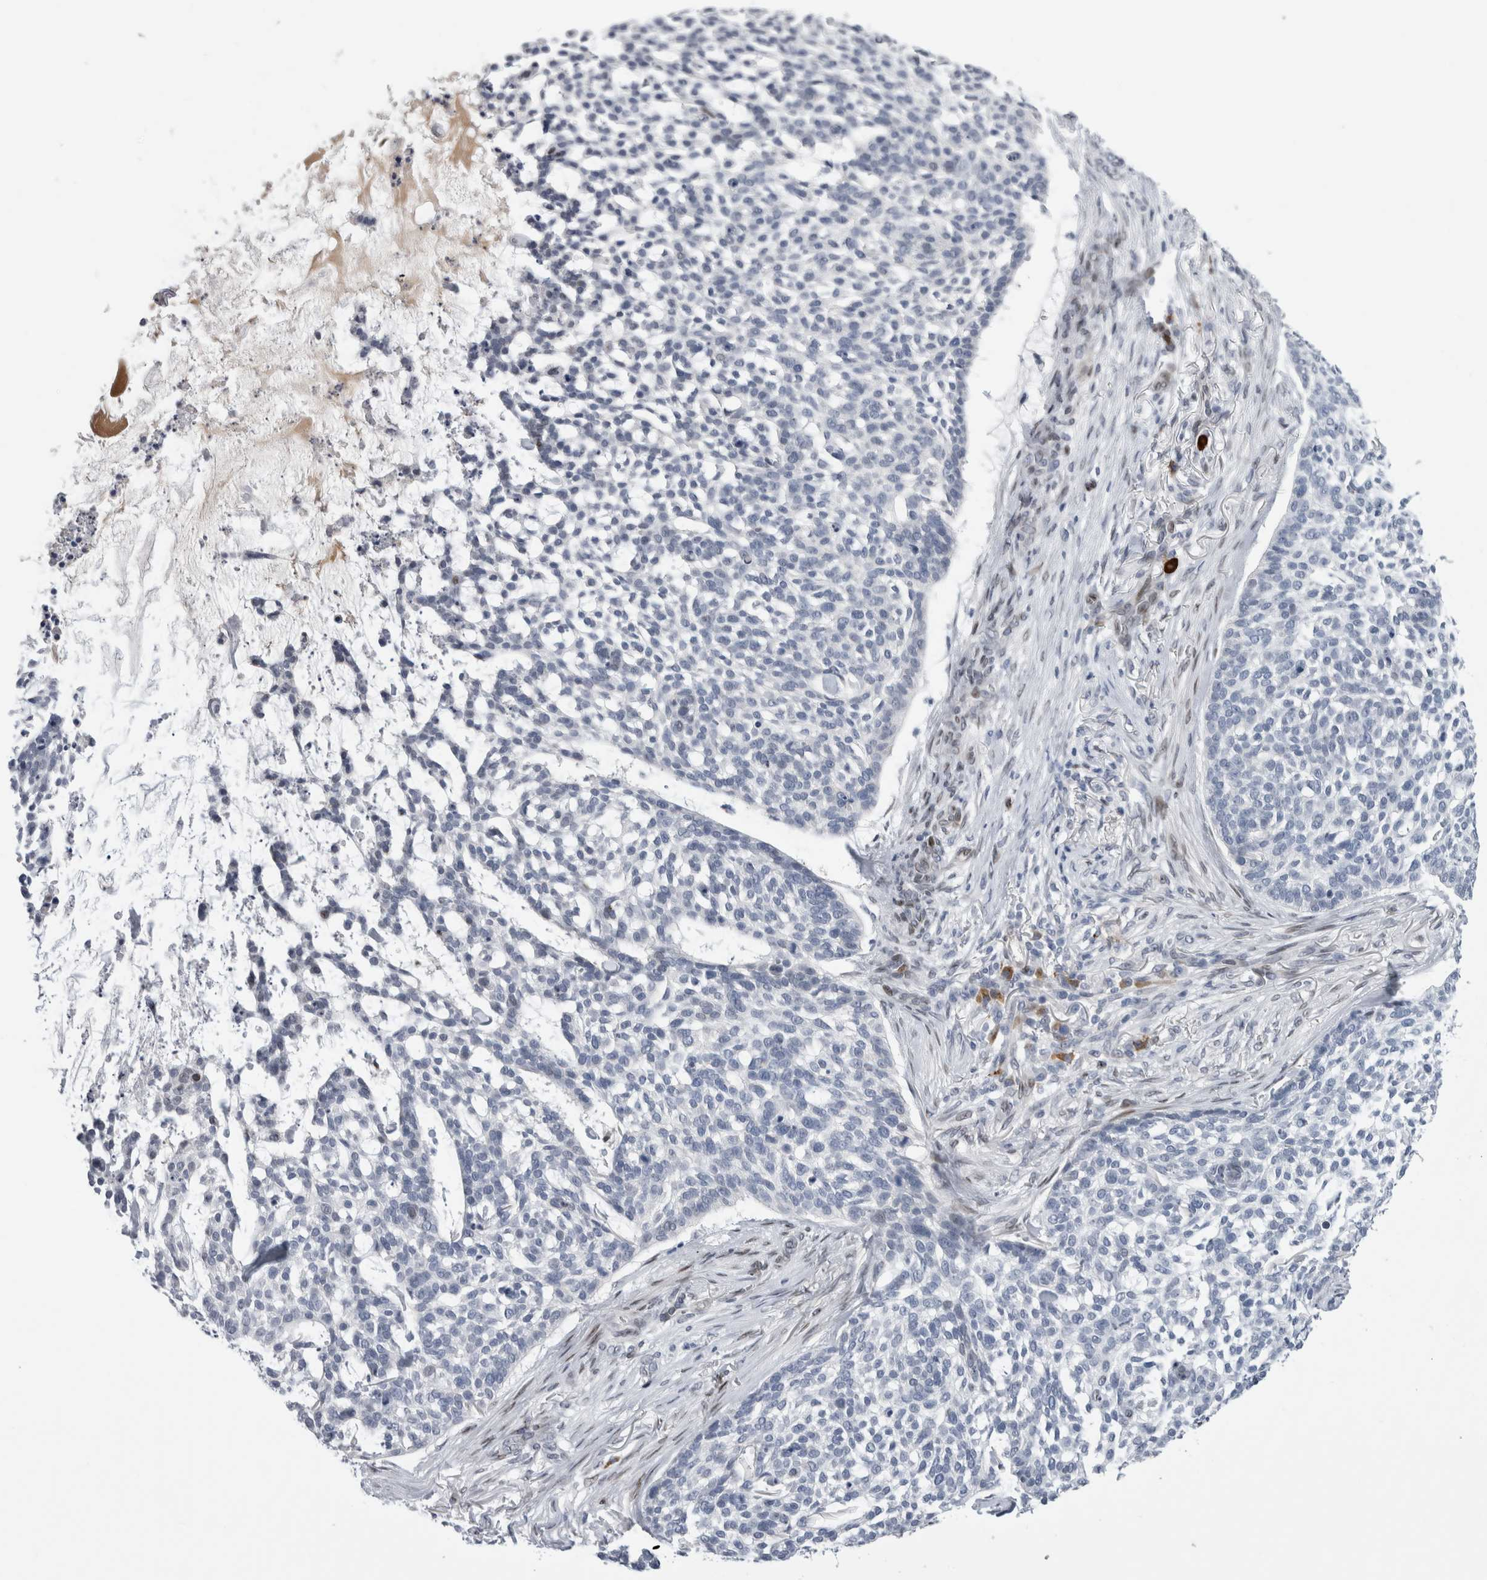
{"staining": {"intensity": "negative", "quantity": "none", "location": "none"}, "tissue": "skin cancer", "cell_type": "Tumor cells", "image_type": "cancer", "snomed": [{"axis": "morphology", "description": "Basal cell carcinoma"}, {"axis": "topography", "description": "Skin"}], "caption": "High power microscopy photomicrograph of an immunohistochemistry (IHC) image of basal cell carcinoma (skin), revealing no significant staining in tumor cells.", "gene": "DMTN", "patient": {"sex": "female", "age": 64}}